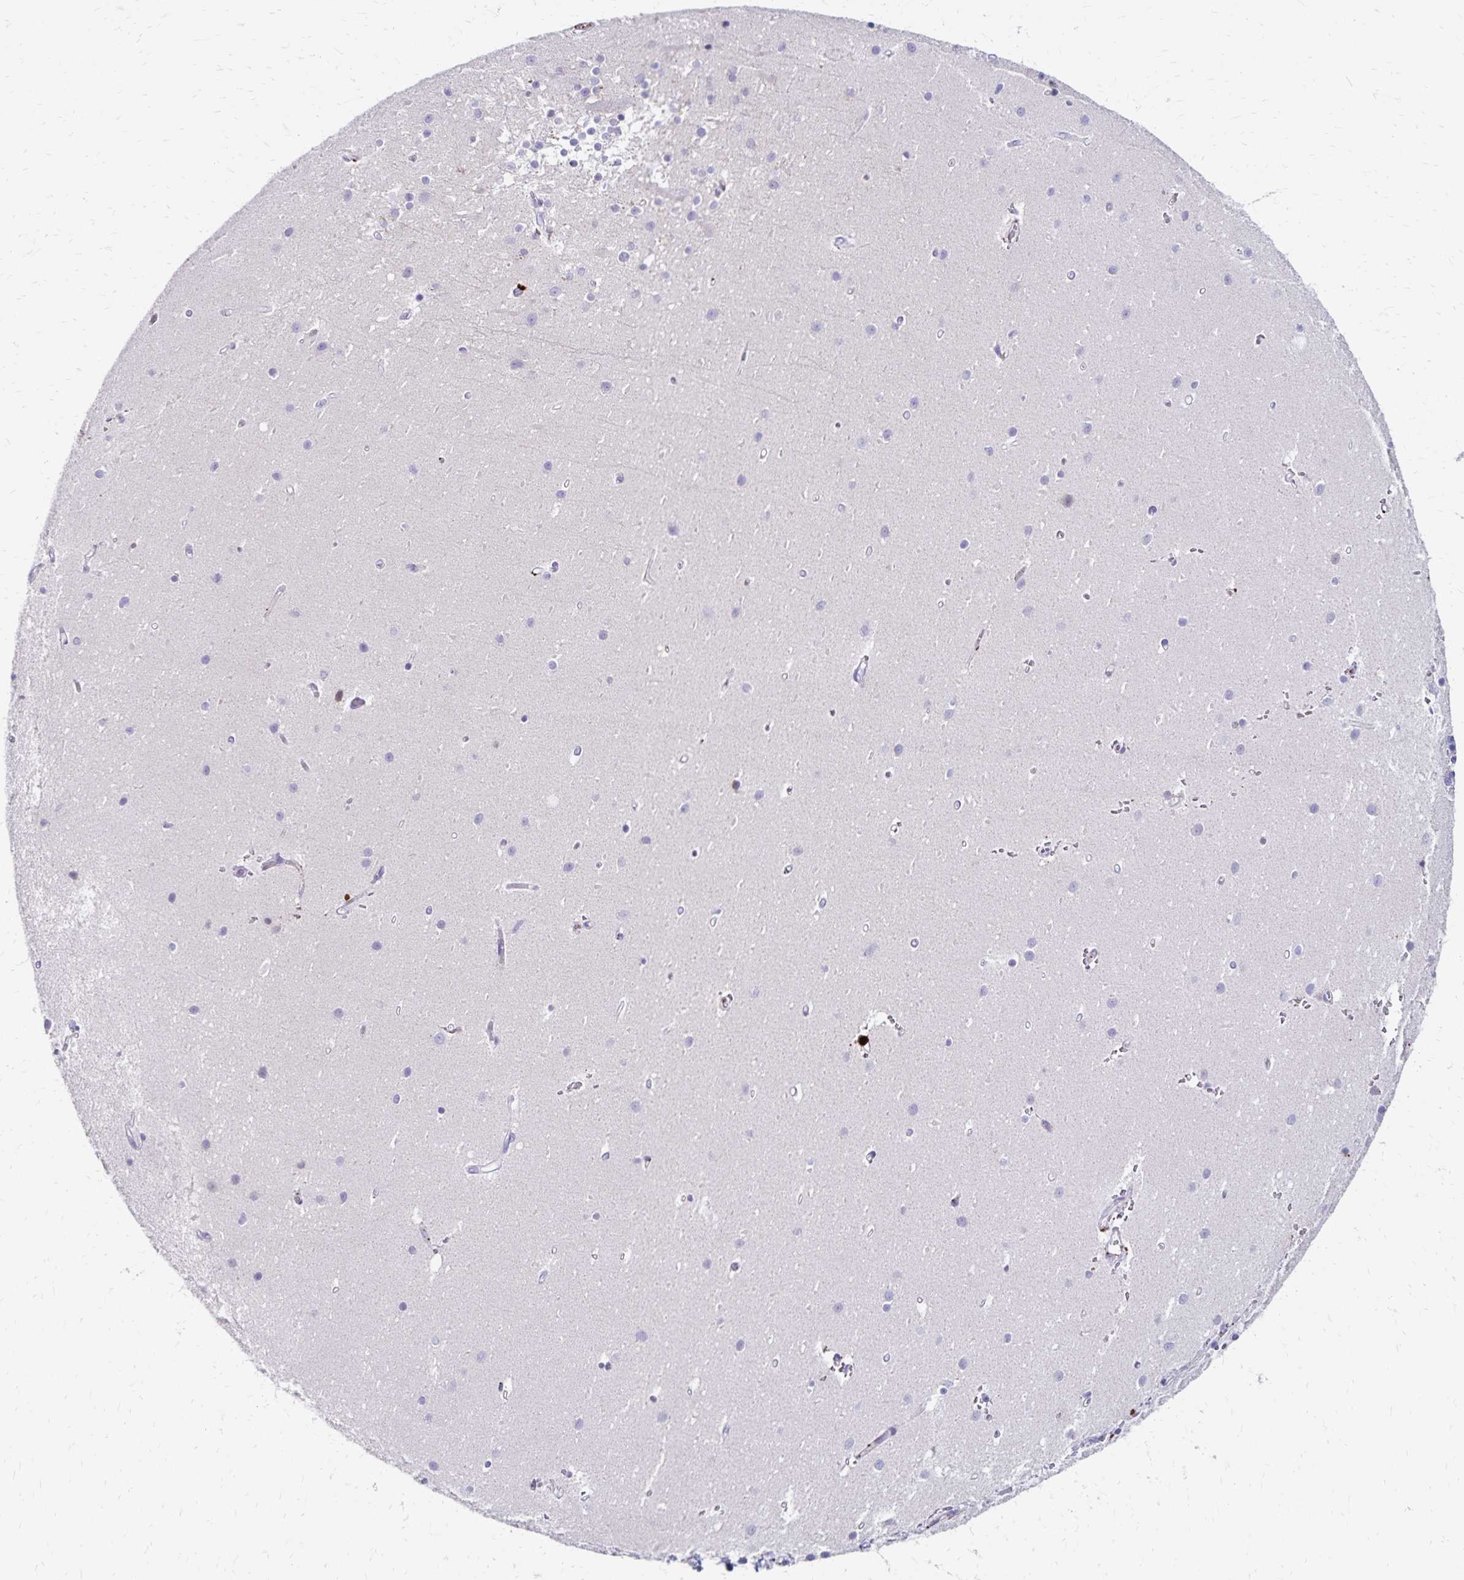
{"staining": {"intensity": "negative", "quantity": "none", "location": "none"}, "tissue": "cerebellum", "cell_type": "Cells in granular layer", "image_type": "normal", "snomed": [{"axis": "morphology", "description": "Normal tissue, NOS"}, {"axis": "topography", "description": "Cerebellum"}], "caption": "IHC photomicrograph of normal cerebellum stained for a protein (brown), which displays no expression in cells in granular layer. (Brightfield microscopy of DAB immunohistochemistry at high magnification).", "gene": "NECAP1", "patient": {"sex": "male", "age": 54}}